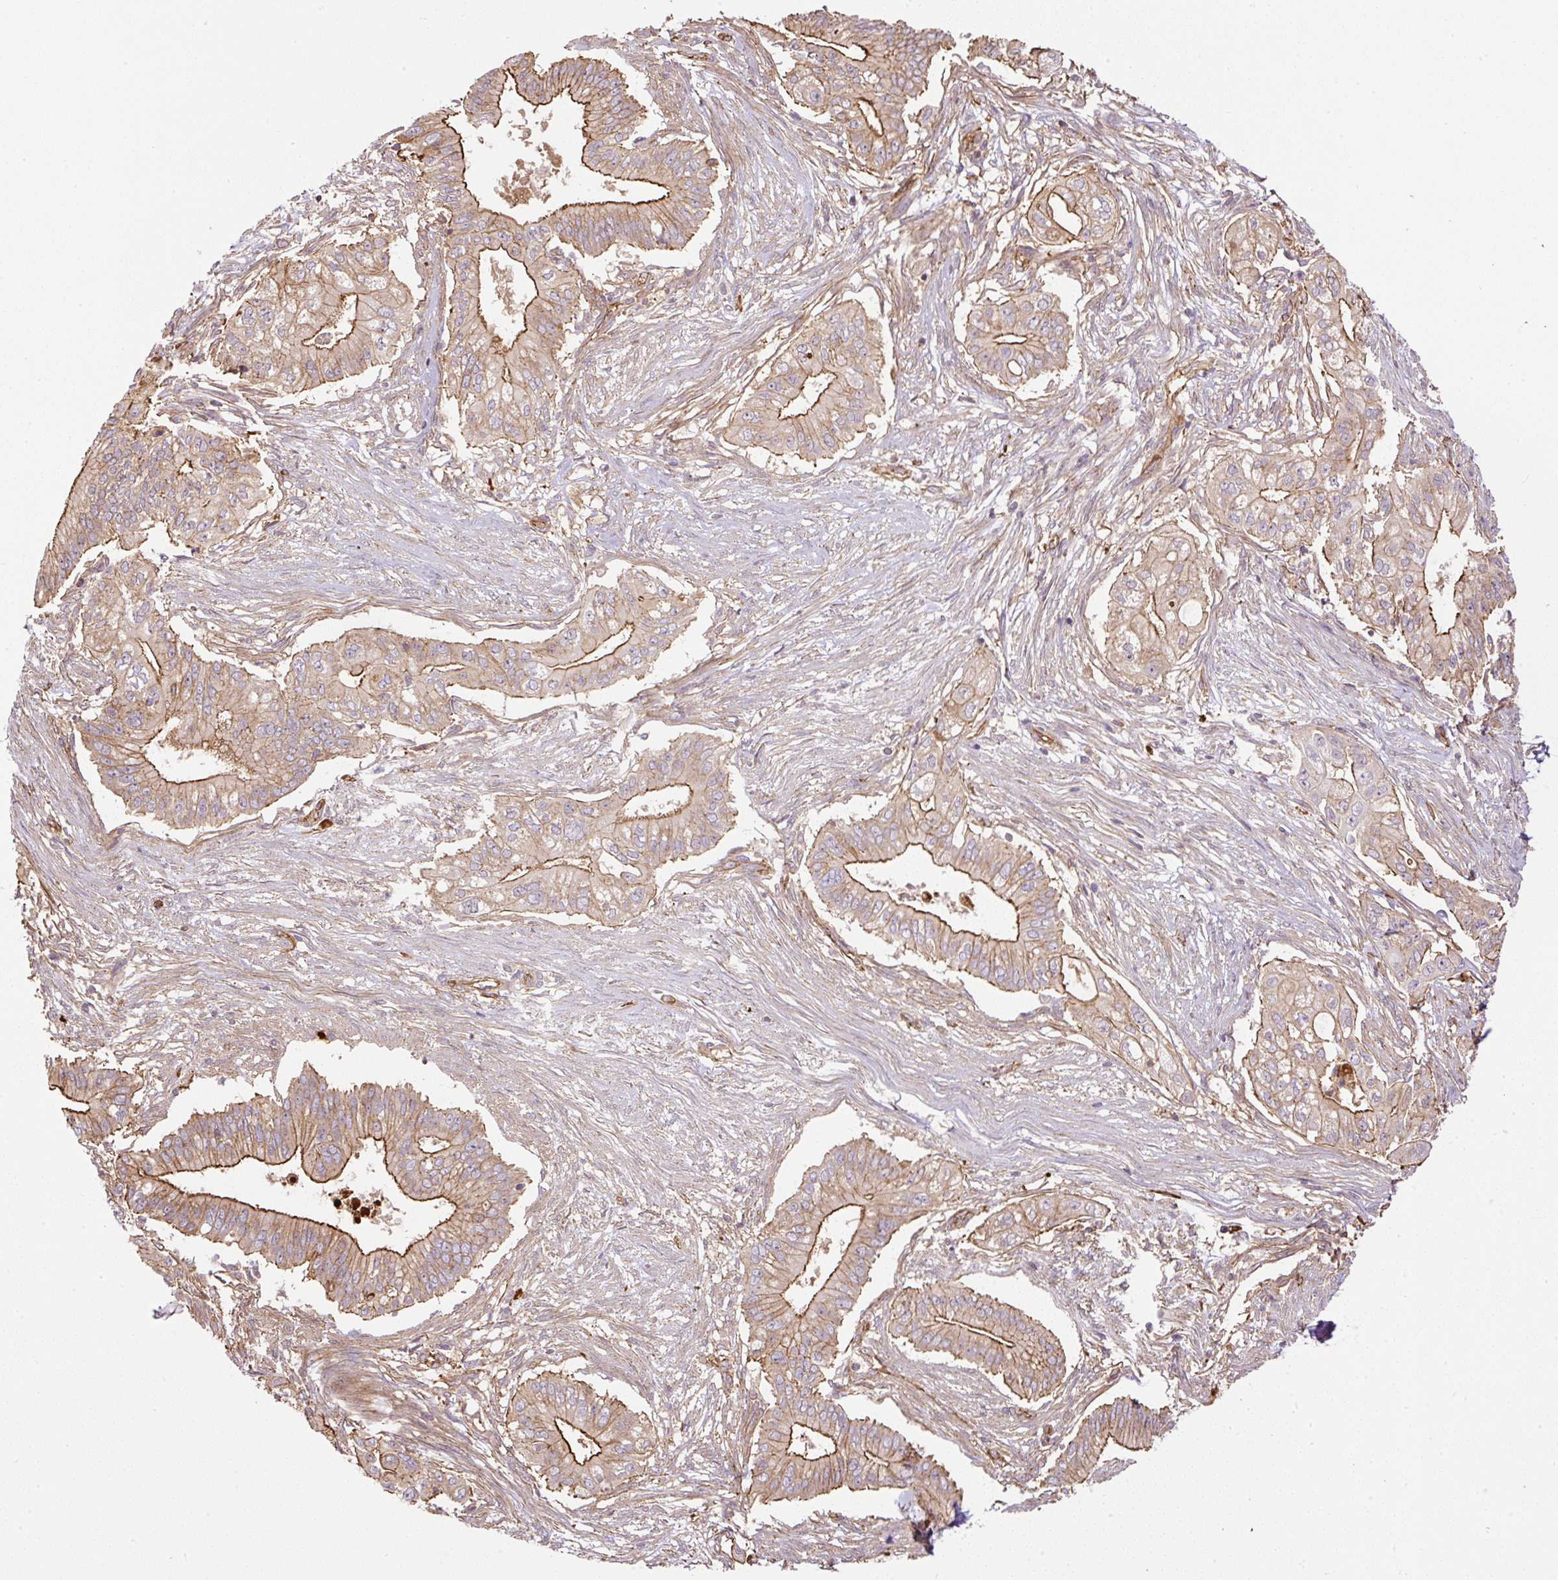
{"staining": {"intensity": "moderate", "quantity": ">75%", "location": "cytoplasmic/membranous"}, "tissue": "pancreatic cancer", "cell_type": "Tumor cells", "image_type": "cancer", "snomed": [{"axis": "morphology", "description": "Adenocarcinoma, NOS"}, {"axis": "topography", "description": "Pancreas"}], "caption": "Brown immunohistochemical staining in adenocarcinoma (pancreatic) displays moderate cytoplasmic/membranous expression in about >75% of tumor cells. (DAB (3,3'-diaminobenzidine) IHC, brown staining for protein, blue staining for nuclei).", "gene": "B3GALT5", "patient": {"sex": "female", "age": 68}}